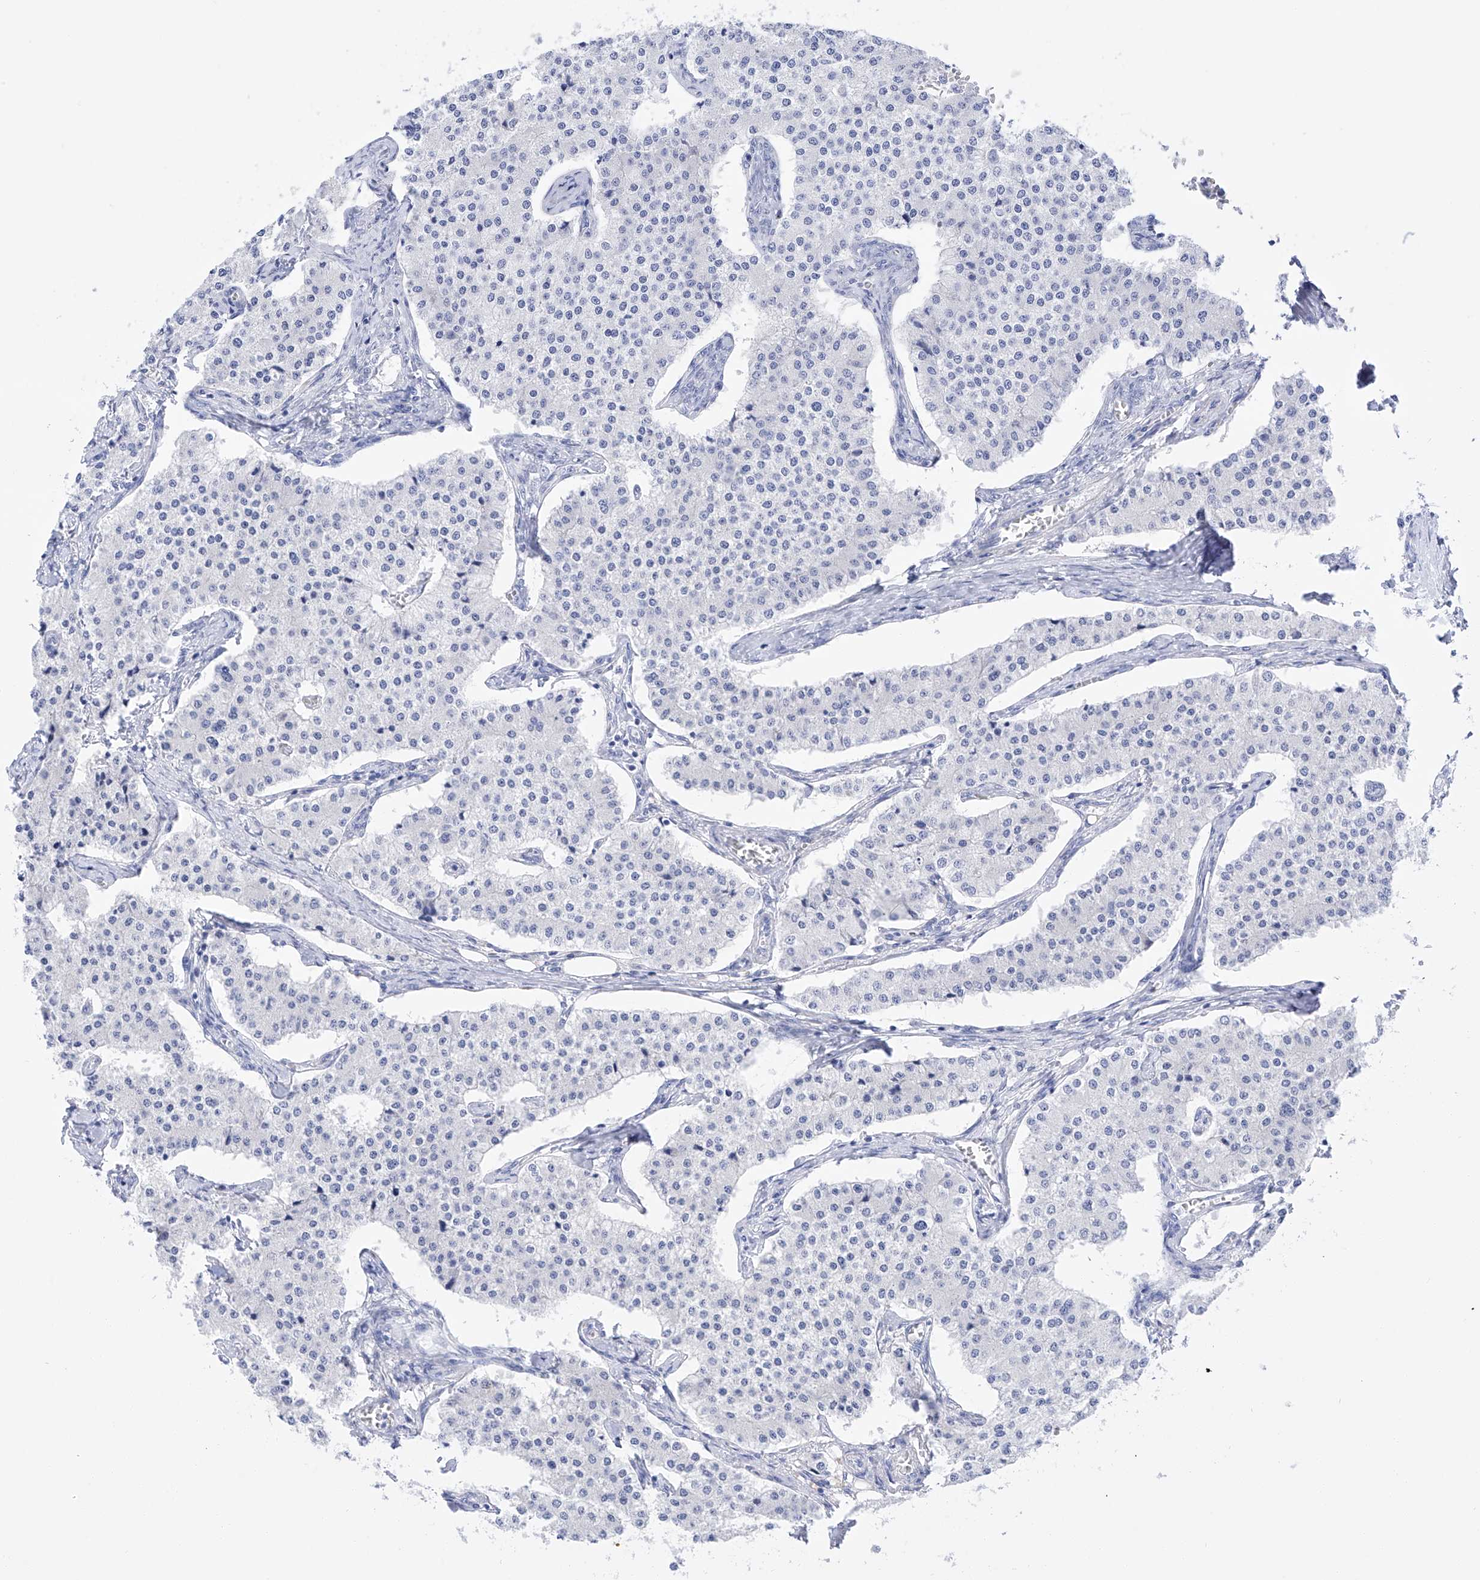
{"staining": {"intensity": "negative", "quantity": "none", "location": "none"}, "tissue": "carcinoid", "cell_type": "Tumor cells", "image_type": "cancer", "snomed": [{"axis": "morphology", "description": "Carcinoid, malignant, NOS"}, {"axis": "topography", "description": "Colon"}], "caption": "A high-resolution image shows immunohistochemistry (IHC) staining of carcinoid, which displays no significant positivity in tumor cells. The staining was performed using DAB (3,3'-diaminobenzidine) to visualize the protein expression in brown, while the nuclei were stained in blue with hematoxylin (Magnification: 20x).", "gene": "FLG", "patient": {"sex": "female", "age": 52}}